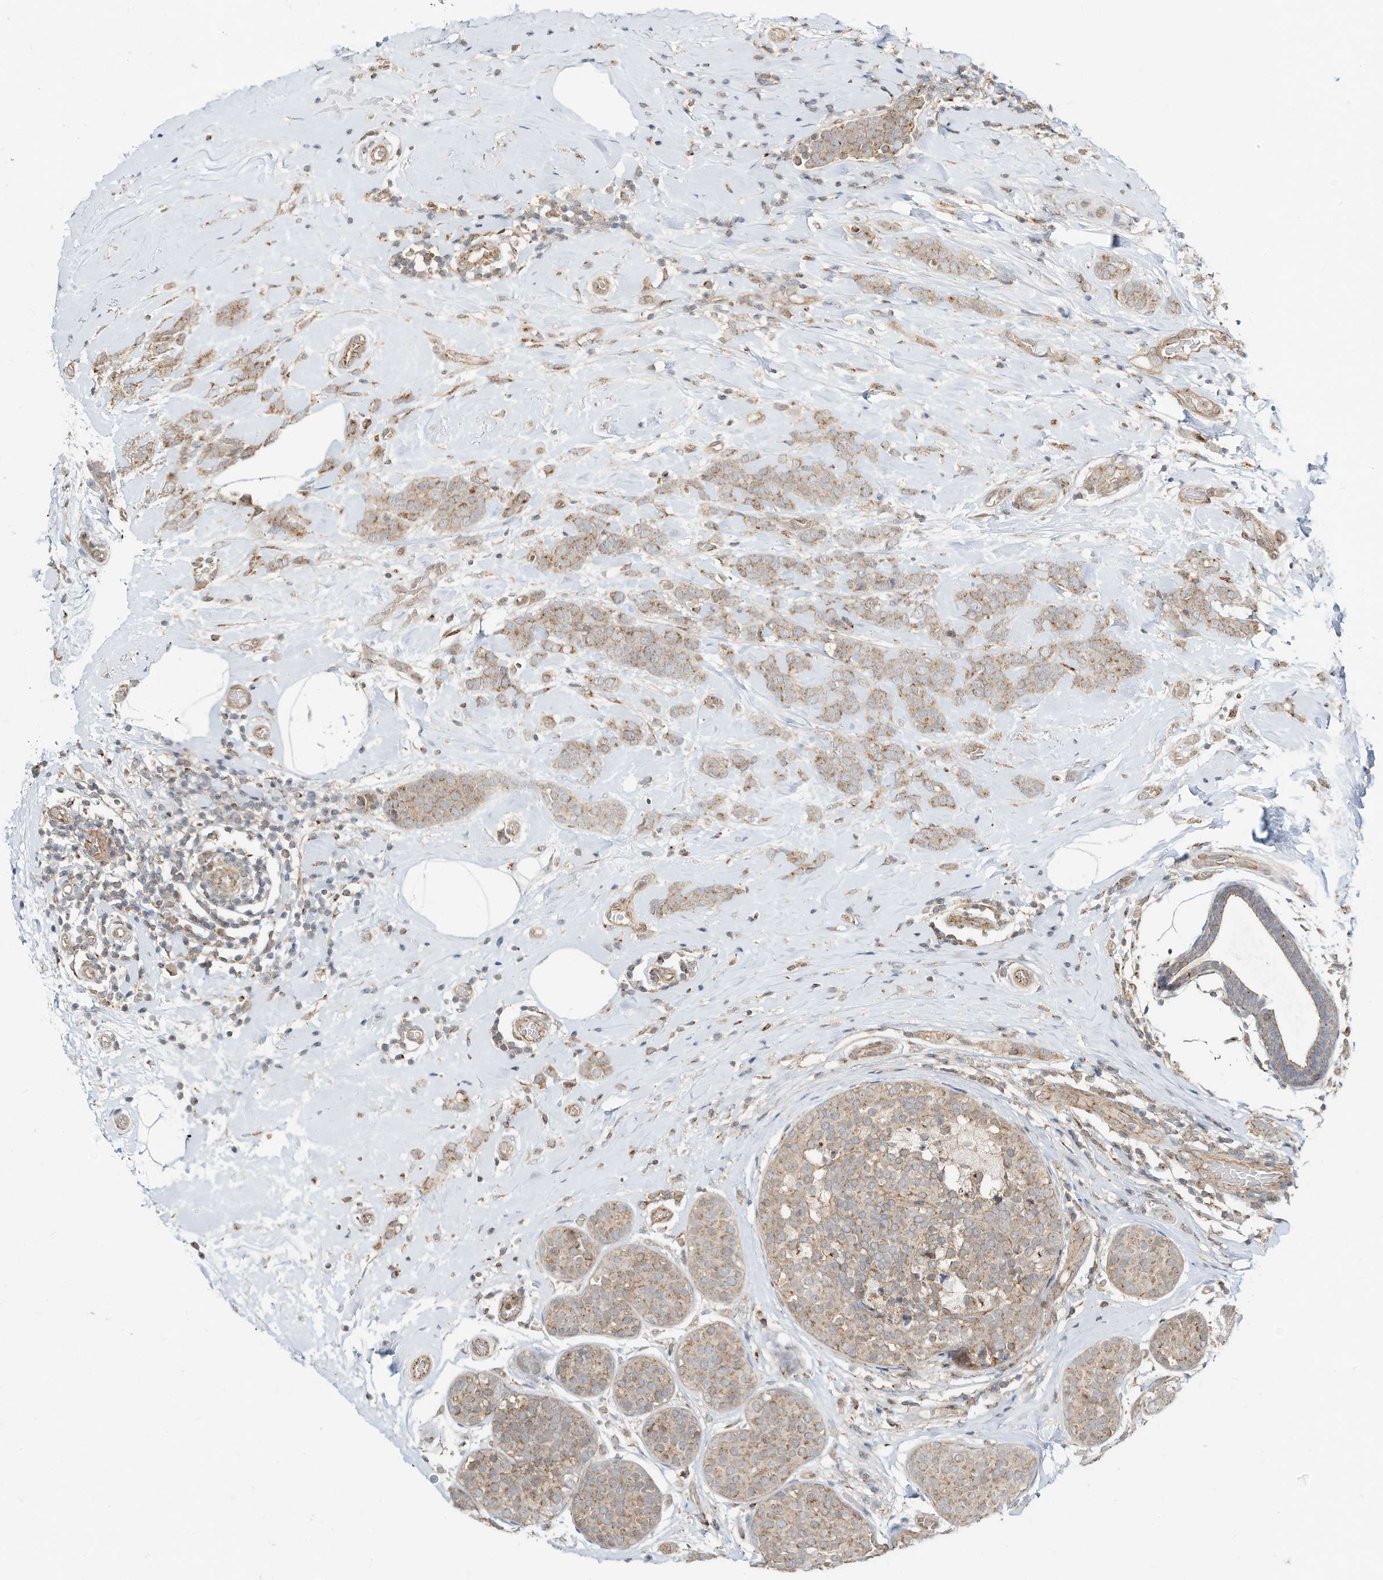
{"staining": {"intensity": "moderate", "quantity": ">75%", "location": "cytoplasmic/membranous"}, "tissue": "breast cancer", "cell_type": "Tumor cells", "image_type": "cancer", "snomed": [{"axis": "morphology", "description": "Lobular carcinoma, in situ"}, {"axis": "morphology", "description": "Lobular carcinoma"}, {"axis": "topography", "description": "Breast"}], "caption": "Lobular carcinoma (breast) tissue demonstrates moderate cytoplasmic/membranous positivity in approximately >75% of tumor cells, visualized by immunohistochemistry.", "gene": "CUX1", "patient": {"sex": "female", "age": 41}}